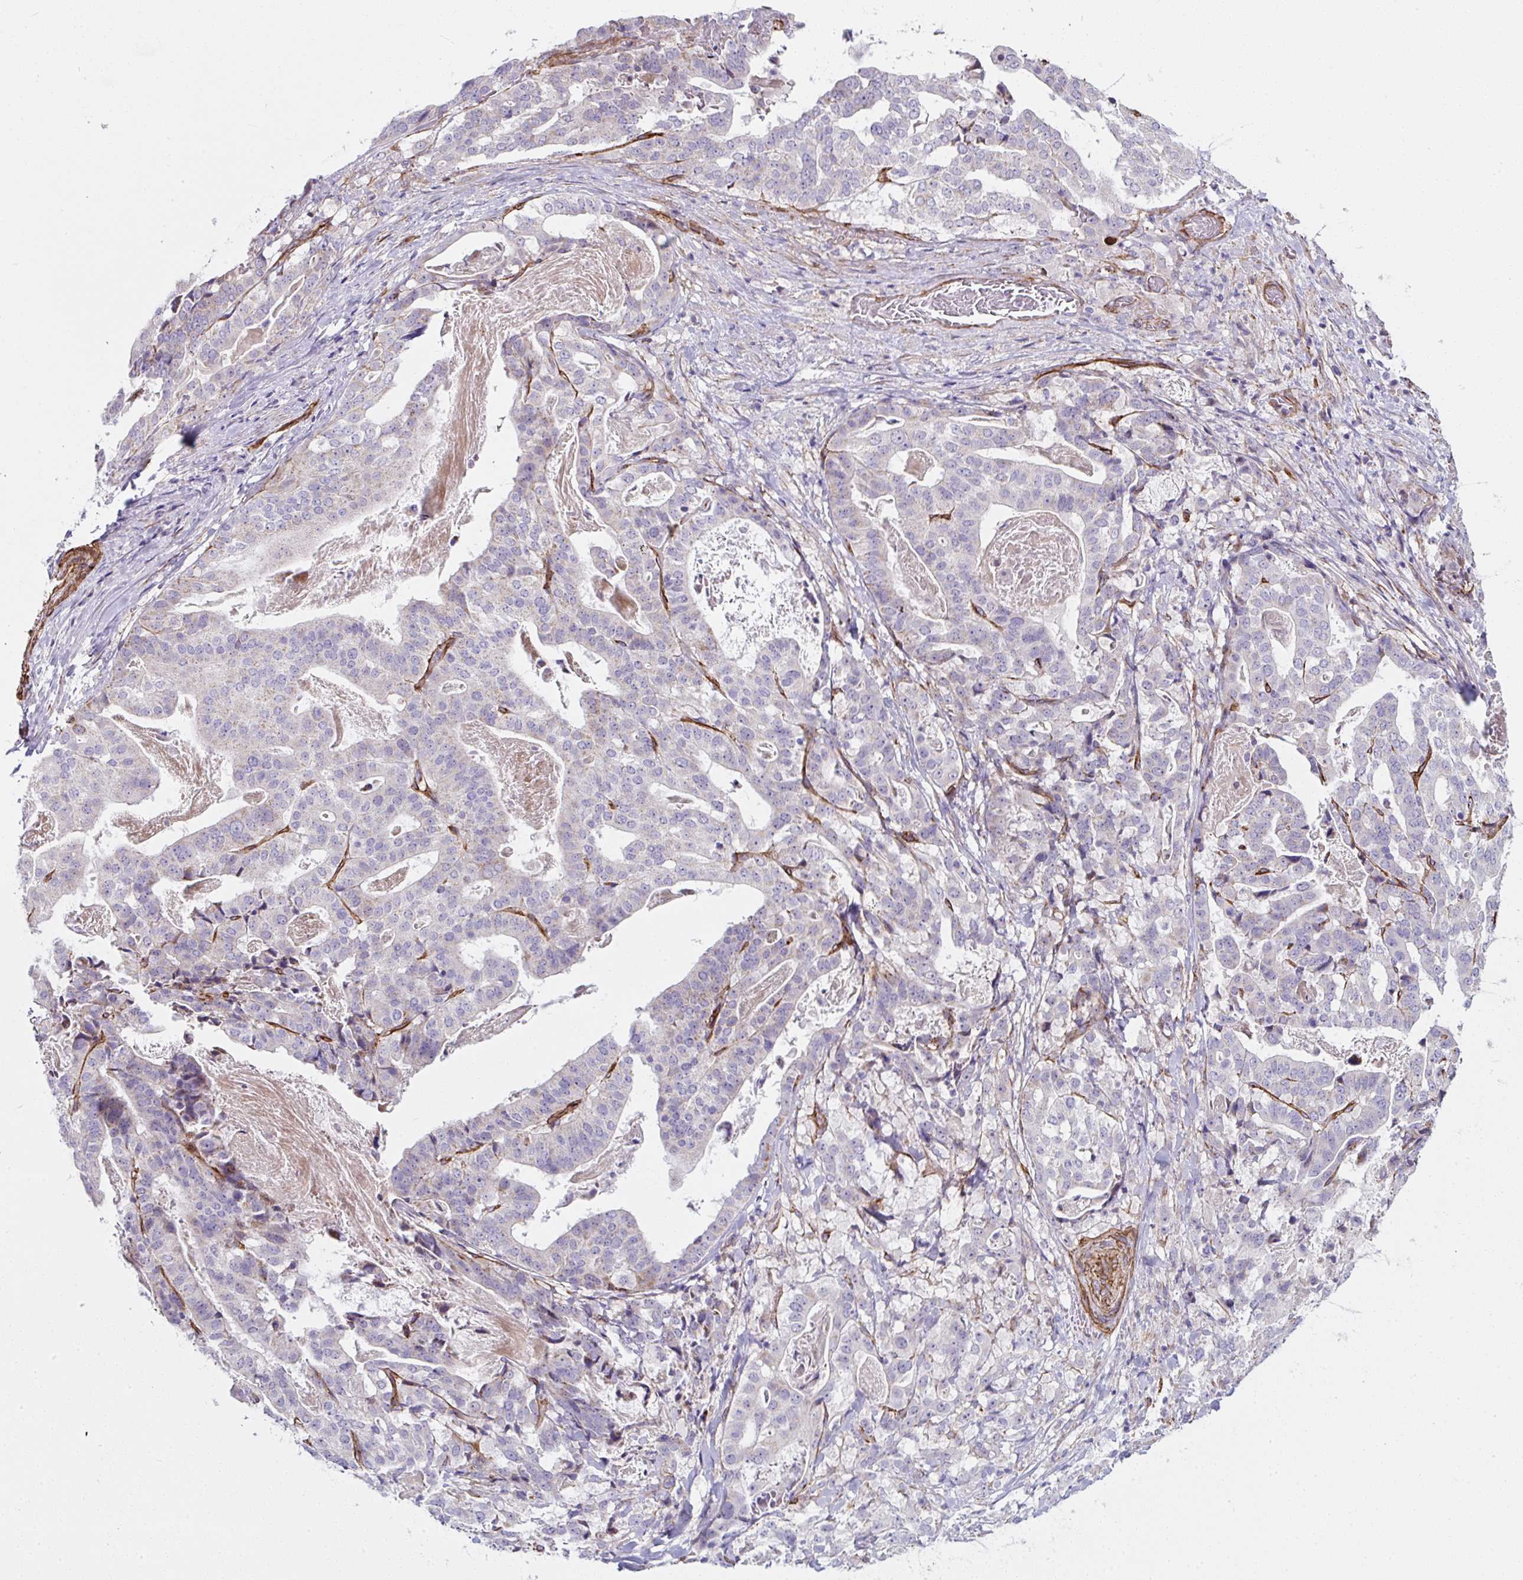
{"staining": {"intensity": "negative", "quantity": "none", "location": "none"}, "tissue": "stomach cancer", "cell_type": "Tumor cells", "image_type": "cancer", "snomed": [{"axis": "morphology", "description": "Adenocarcinoma, NOS"}, {"axis": "topography", "description": "Stomach"}], "caption": "IHC histopathology image of adenocarcinoma (stomach) stained for a protein (brown), which exhibits no staining in tumor cells.", "gene": "ANKUB1", "patient": {"sex": "male", "age": 48}}